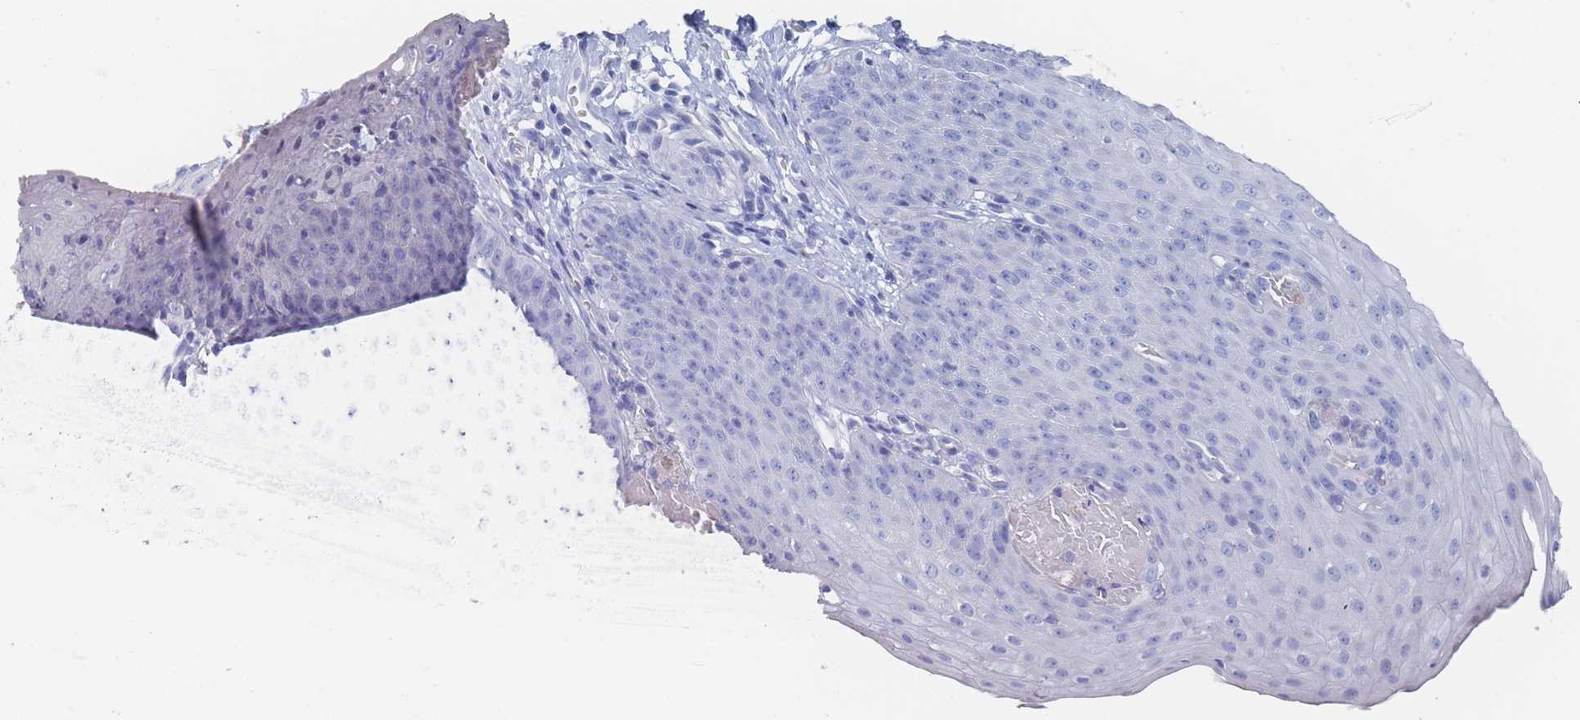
{"staining": {"intensity": "negative", "quantity": "none", "location": "none"}, "tissue": "esophagus", "cell_type": "Squamous epithelial cells", "image_type": "normal", "snomed": [{"axis": "morphology", "description": "Normal tissue, NOS"}, {"axis": "topography", "description": "Esophagus"}], "caption": "A high-resolution image shows IHC staining of unremarkable esophagus, which exhibits no significant expression in squamous epithelial cells. (DAB immunohistochemistry (IHC), high magnification).", "gene": "SLC25A35", "patient": {"sex": "male", "age": 71}}